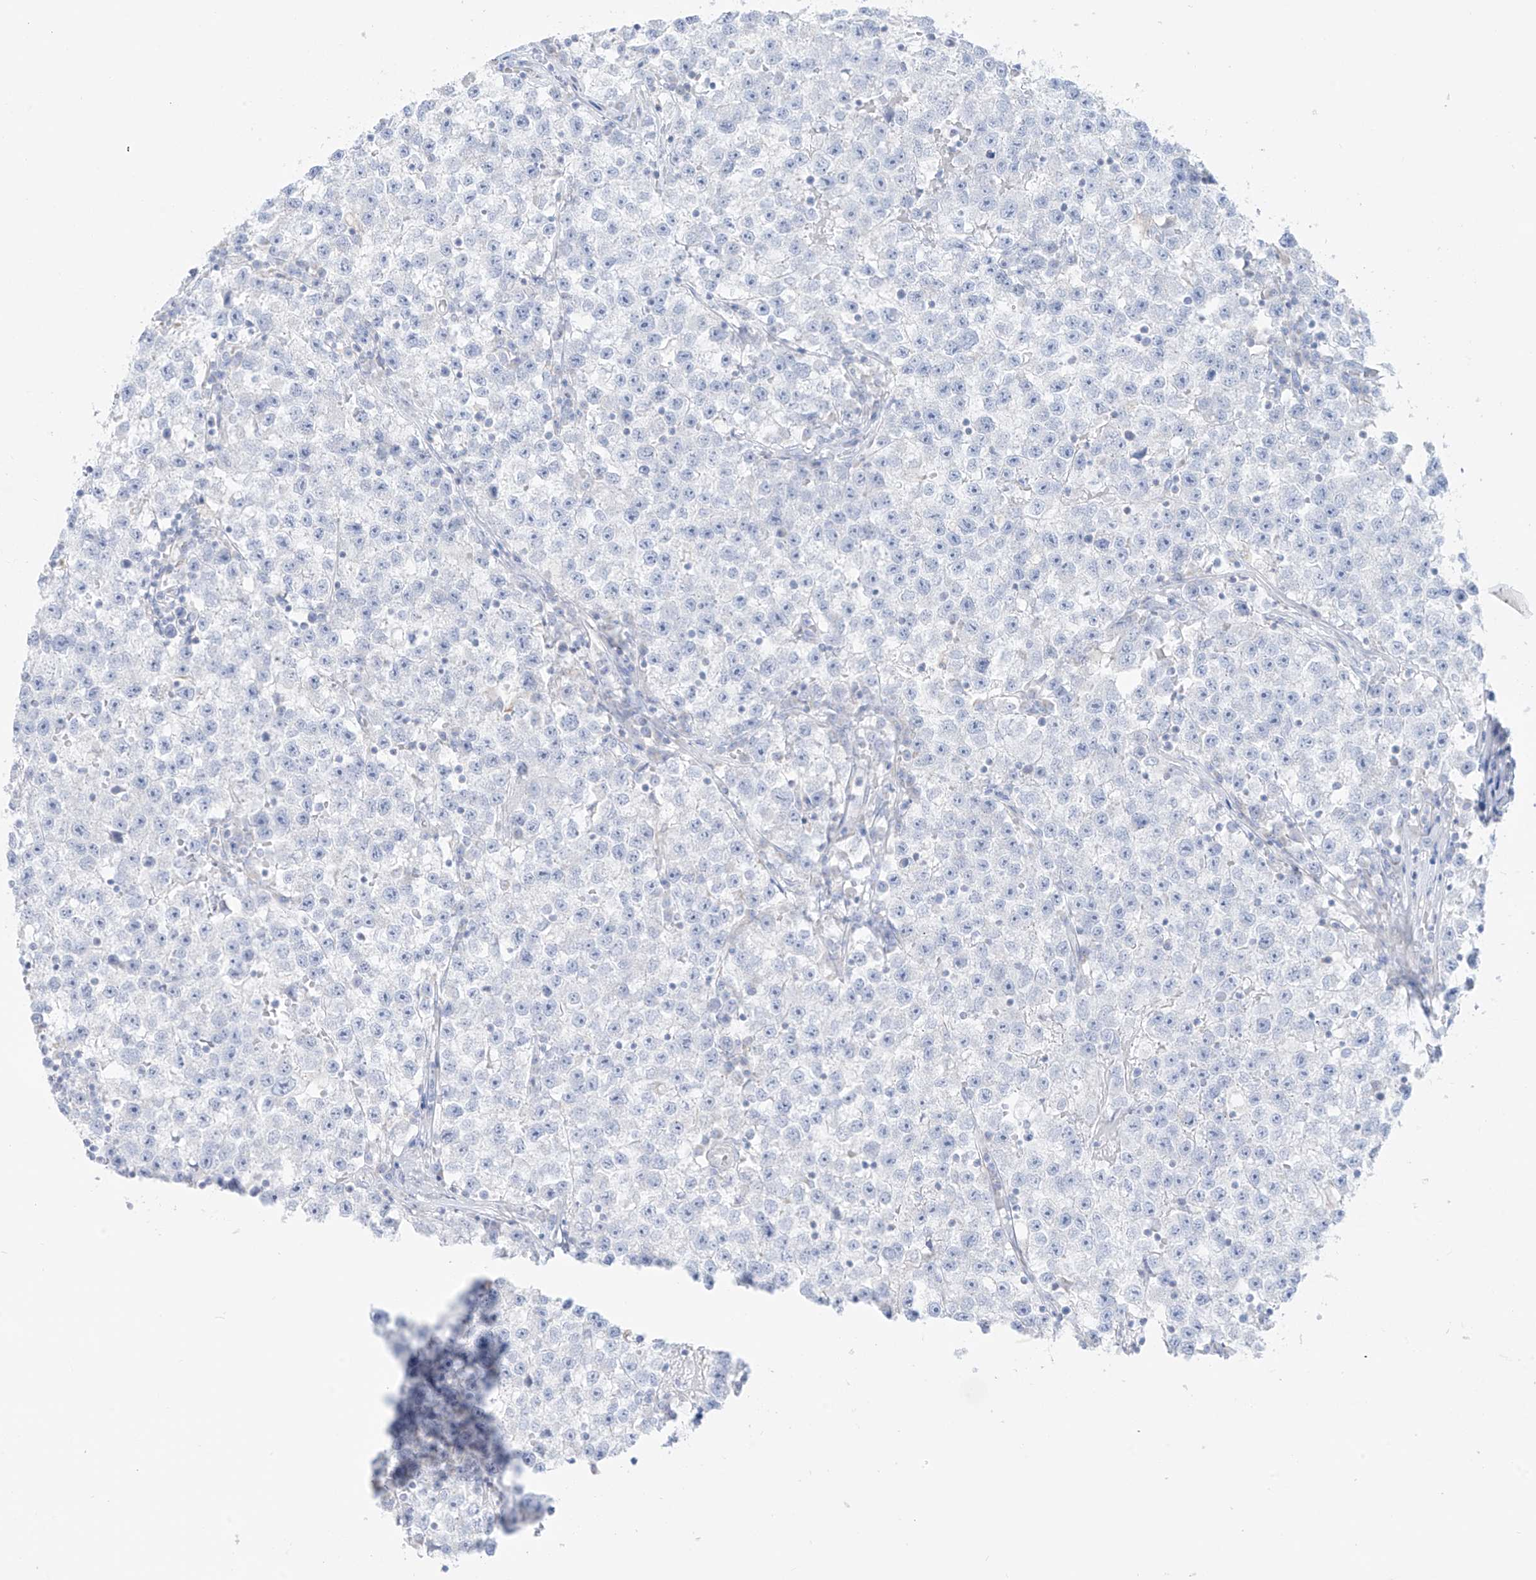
{"staining": {"intensity": "negative", "quantity": "none", "location": "none"}, "tissue": "testis cancer", "cell_type": "Tumor cells", "image_type": "cancer", "snomed": [{"axis": "morphology", "description": "Seminoma, NOS"}, {"axis": "topography", "description": "Testis"}], "caption": "The immunohistochemistry (IHC) image has no significant expression in tumor cells of testis cancer (seminoma) tissue.", "gene": "SLC26A3", "patient": {"sex": "male", "age": 22}}